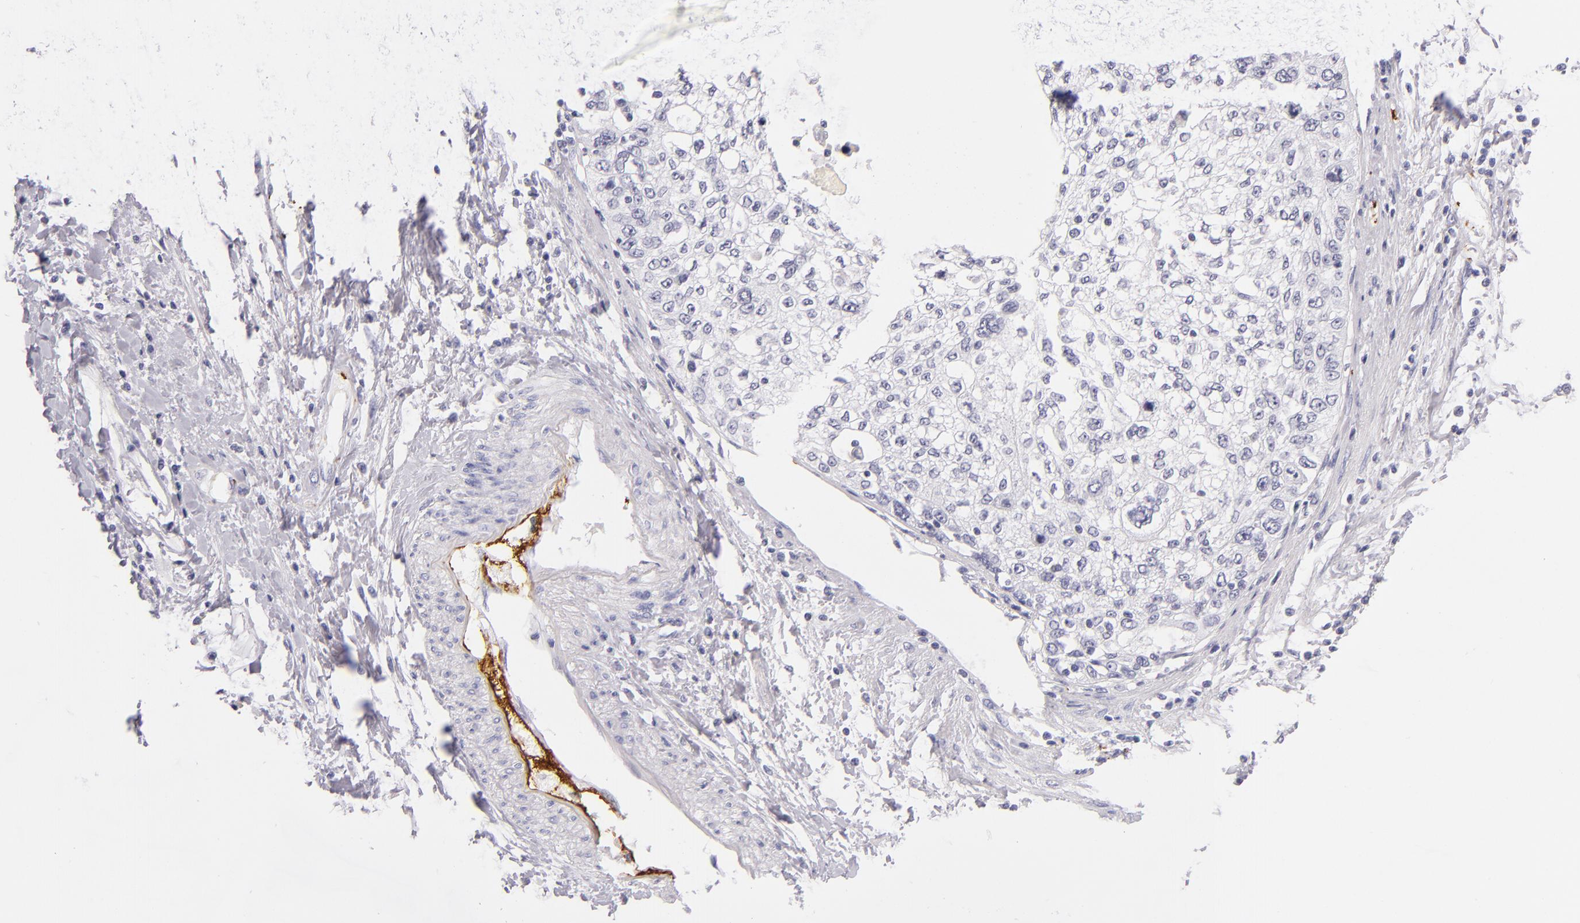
{"staining": {"intensity": "negative", "quantity": "none", "location": "none"}, "tissue": "cervical cancer", "cell_type": "Tumor cells", "image_type": "cancer", "snomed": [{"axis": "morphology", "description": "Squamous cell carcinoma, NOS"}, {"axis": "topography", "description": "Cervix"}], "caption": "Tumor cells show no significant protein expression in cervical squamous cell carcinoma.", "gene": "GP1BA", "patient": {"sex": "female", "age": 57}}